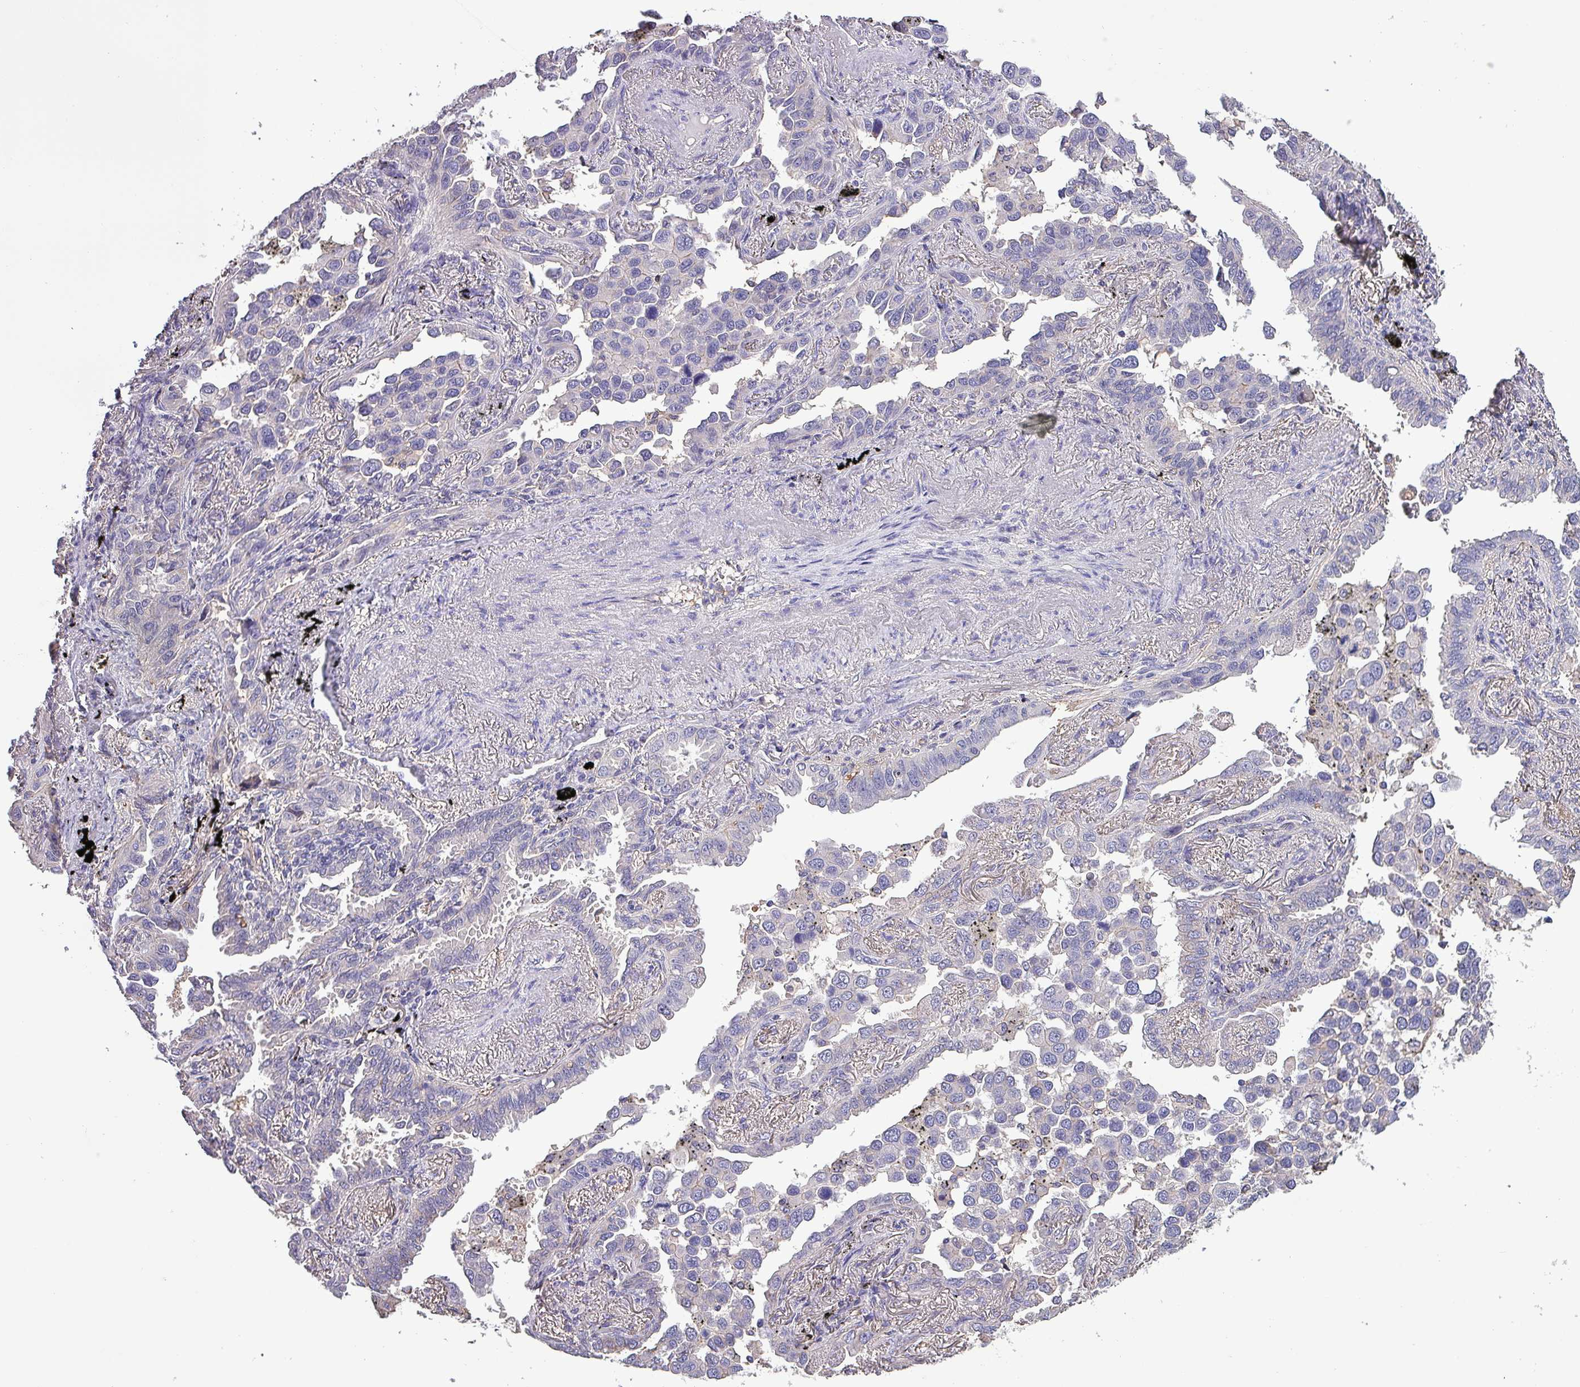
{"staining": {"intensity": "negative", "quantity": "none", "location": "none"}, "tissue": "lung cancer", "cell_type": "Tumor cells", "image_type": "cancer", "snomed": [{"axis": "morphology", "description": "Adenocarcinoma, NOS"}, {"axis": "topography", "description": "Lung"}], "caption": "DAB (3,3'-diaminobenzidine) immunohistochemical staining of lung adenocarcinoma shows no significant expression in tumor cells.", "gene": "HTRA4", "patient": {"sex": "male", "age": 67}}